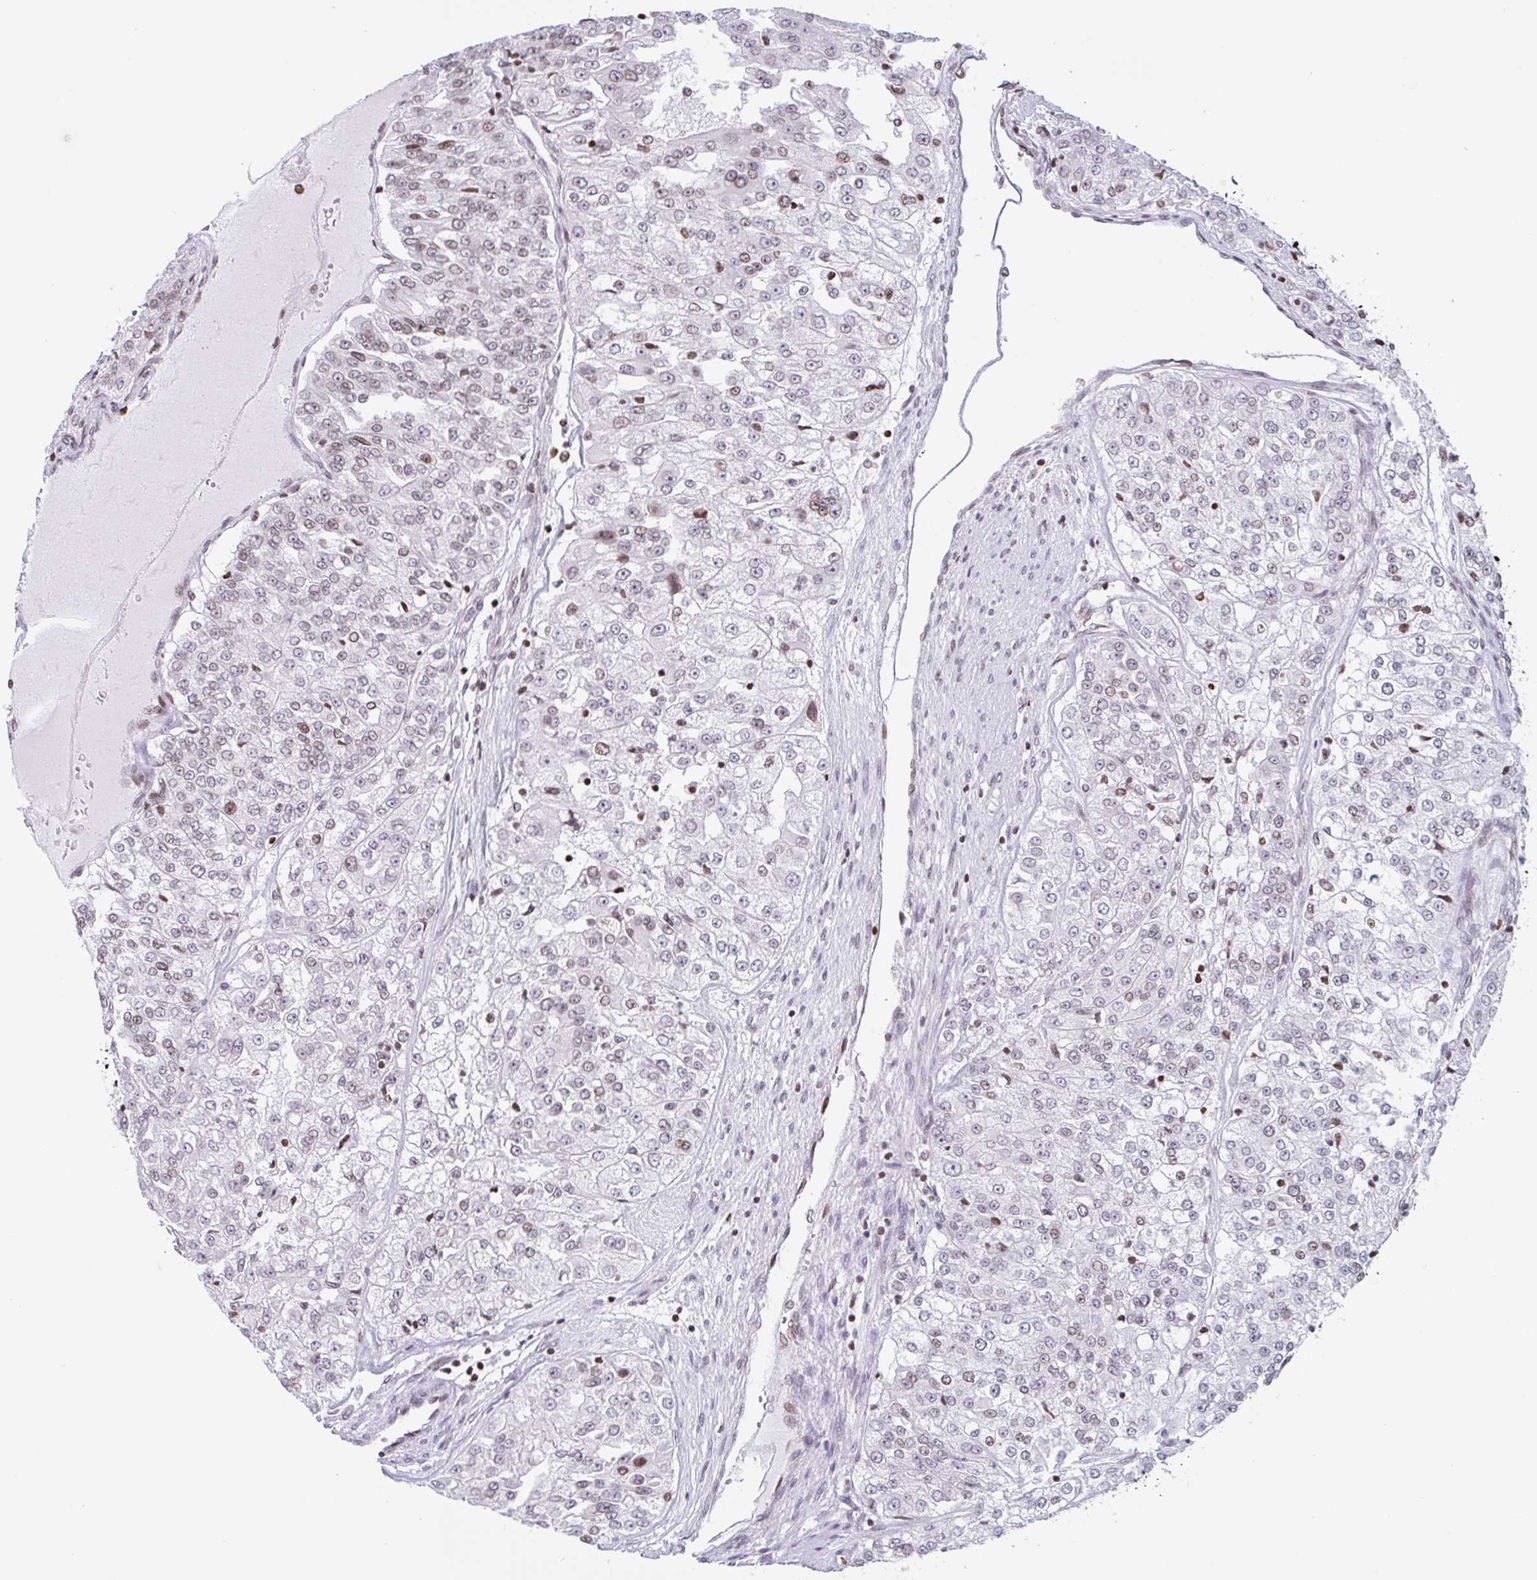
{"staining": {"intensity": "weak", "quantity": ">75%", "location": "nuclear"}, "tissue": "renal cancer", "cell_type": "Tumor cells", "image_type": "cancer", "snomed": [{"axis": "morphology", "description": "Adenocarcinoma, NOS"}, {"axis": "topography", "description": "Kidney"}], "caption": "The immunohistochemical stain shows weak nuclear expression in tumor cells of renal cancer (adenocarcinoma) tissue. Using DAB (brown) and hematoxylin (blue) stains, captured at high magnification using brightfield microscopy.", "gene": "NOL6", "patient": {"sex": "female", "age": 63}}